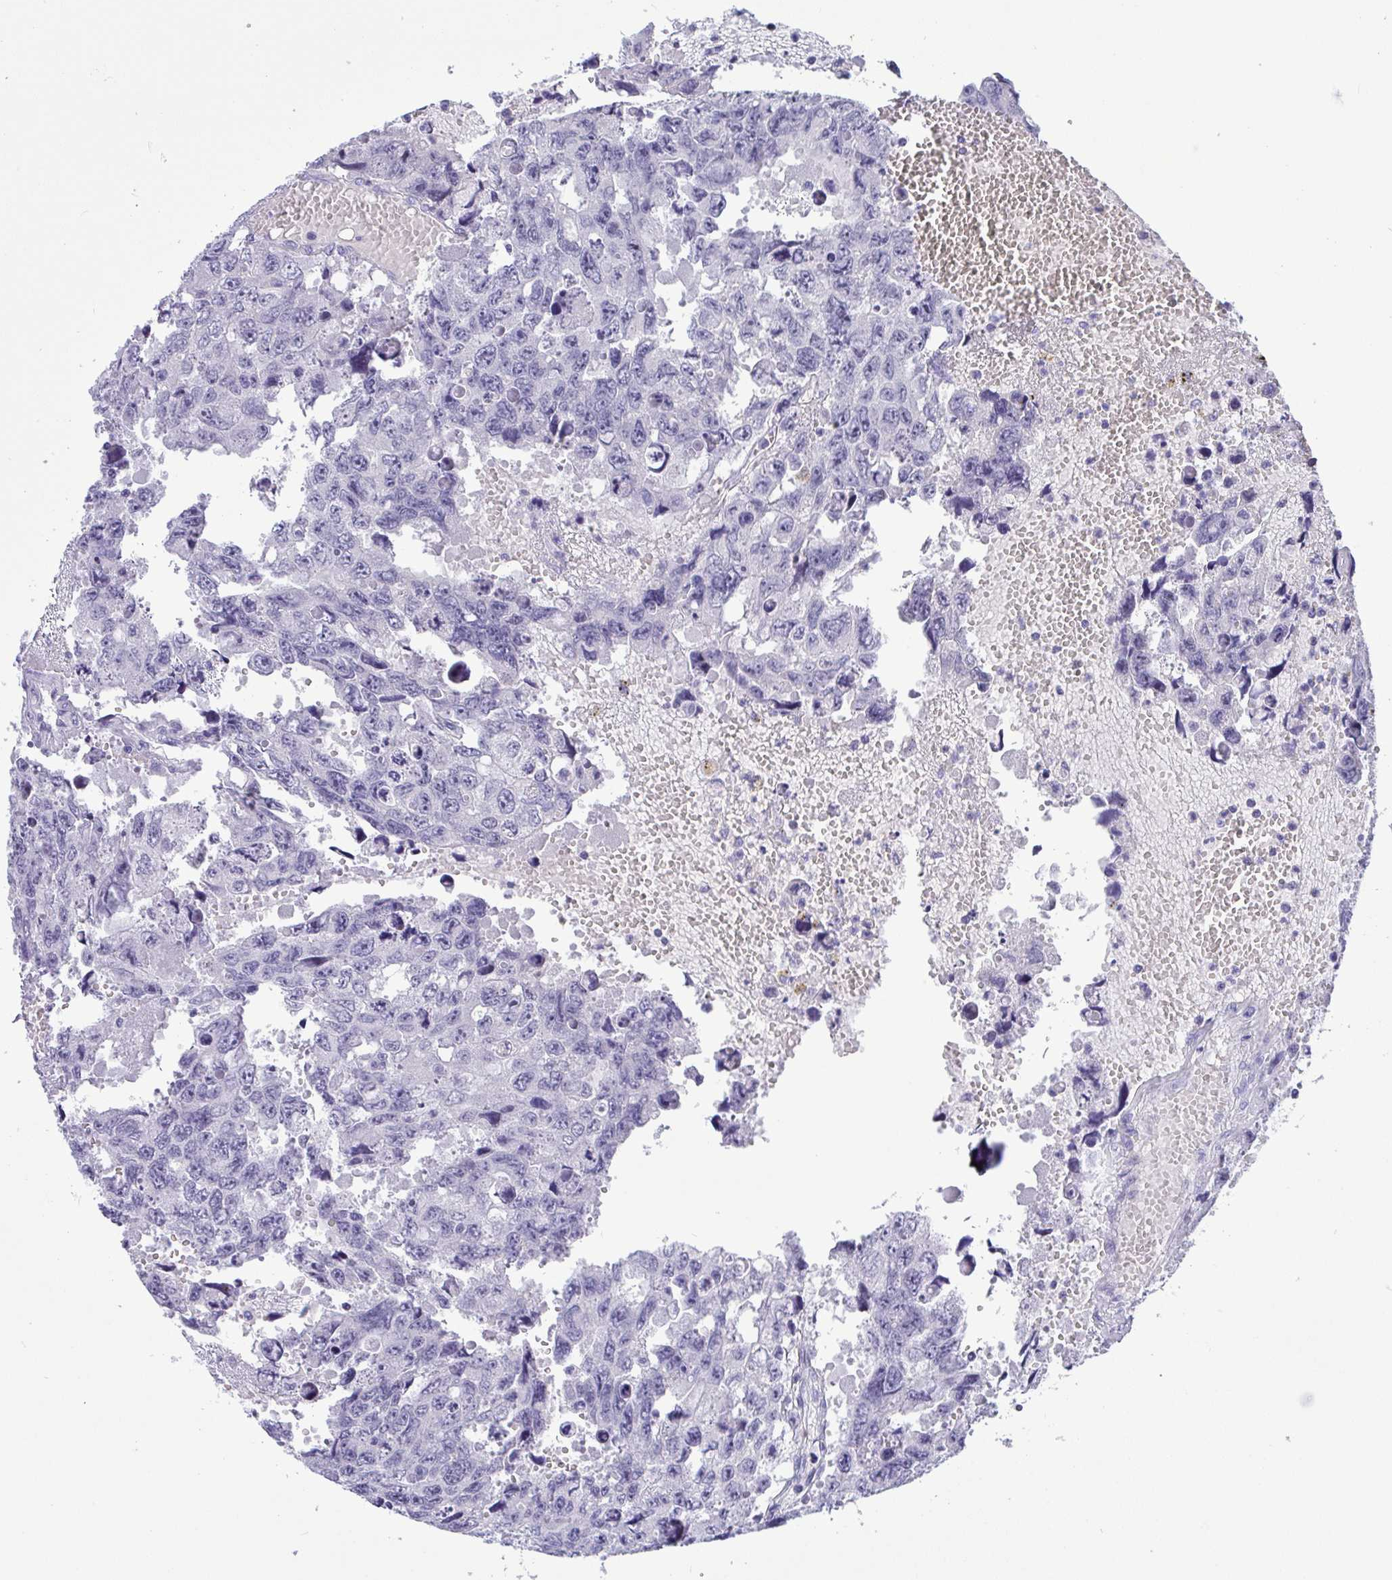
{"staining": {"intensity": "negative", "quantity": "none", "location": "none"}, "tissue": "testis cancer", "cell_type": "Tumor cells", "image_type": "cancer", "snomed": [{"axis": "morphology", "description": "Seminoma, NOS"}, {"axis": "topography", "description": "Testis"}], "caption": "Human testis cancer stained for a protein using immunohistochemistry exhibits no staining in tumor cells.", "gene": "YBX2", "patient": {"sex": "male", "age": 26}}